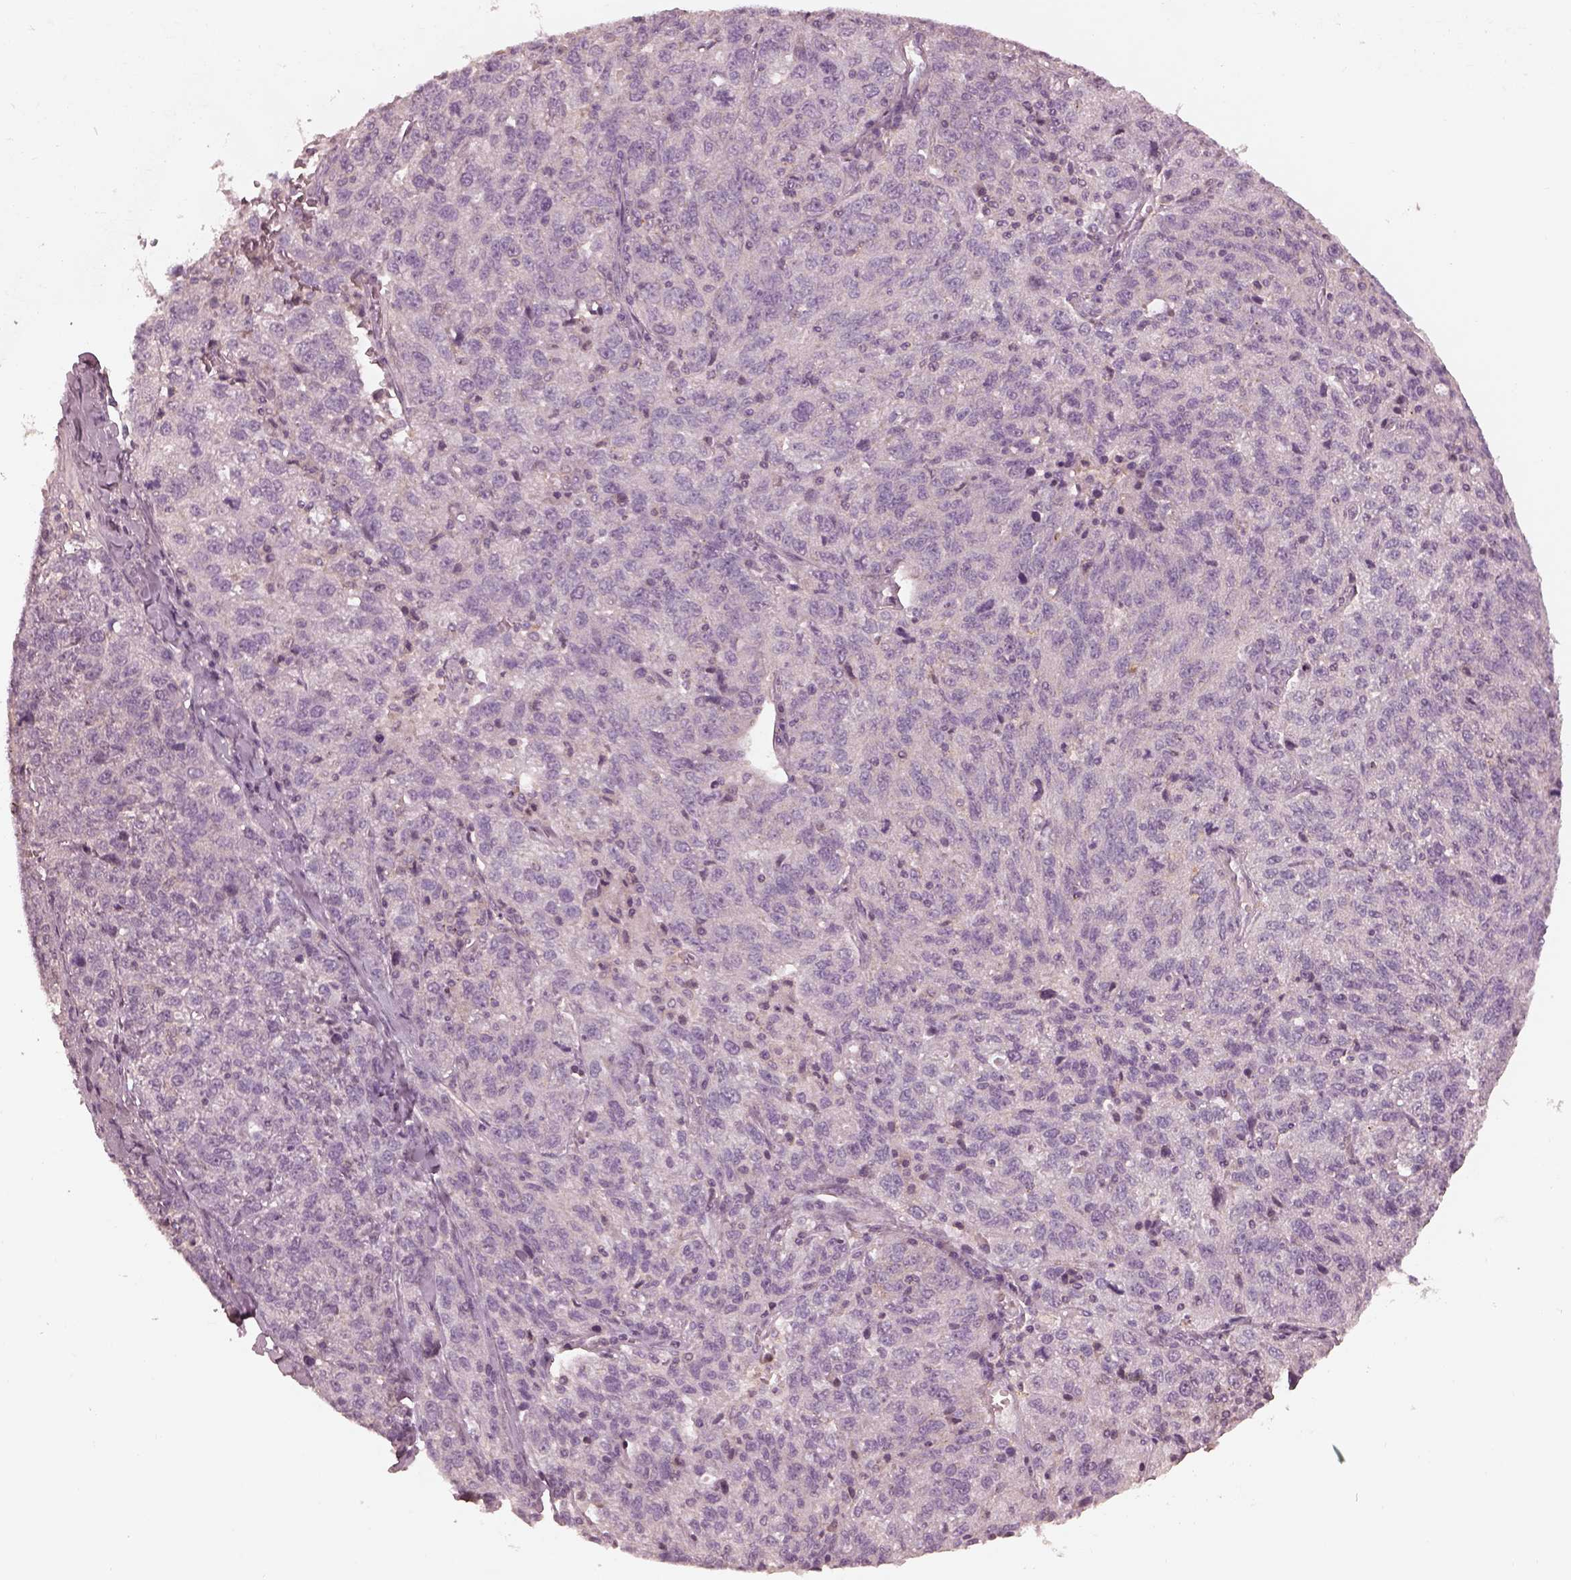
{"staining": {"intensity": "negative", "quantity": "none", "location": "none"}, "tissue": "ovarian cancer", "cell_type": "Tumor cells", "image_type": "cancer", "snomed": [{"axis": "morphology", "description": "Cystadenocarcinoma, serous, NOS"}, {"axis": "topography", "description": "Ovary"}], "caption": "There is no significant staining in tumor cells of serous cystadenocarcinoma (ovarian). (Brightfield microscopy of DAB (3,3'-diaminobenzidine) immunohistochemistry (IHC) at high magnification).", "gene": "PRKACG", "patient": {"sex": "female", "age": 71}}